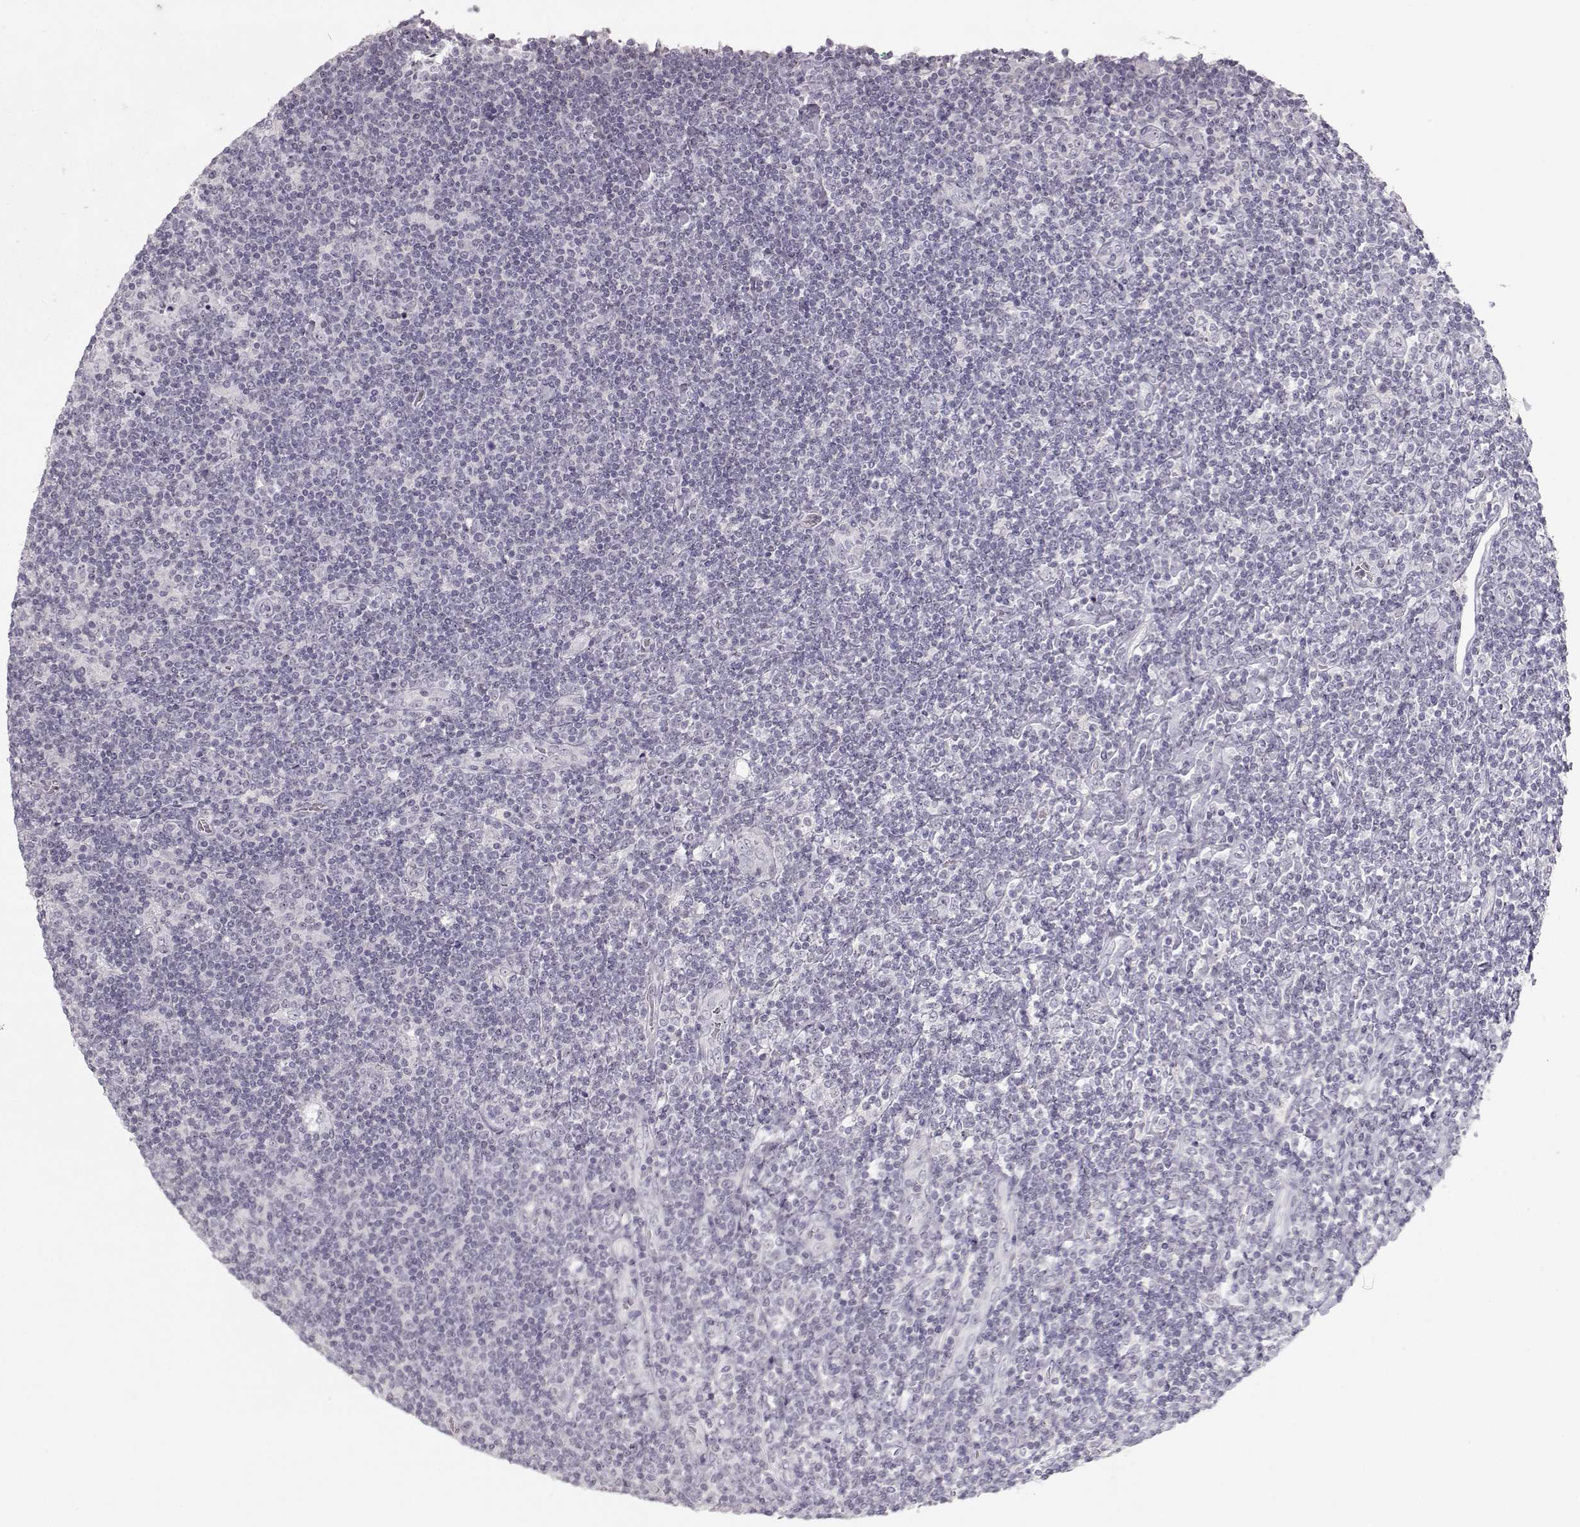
{"staining": {"intensity": "negative", "quantity": "none", "location": "none"}, "tissue": "lymphoma", "cell_type": "Tumor cells", "image_type": "cancer", "snomed": [{"axis": "morphology", "description": "Hodgkin's disease, NOS"}, {"axis": "topography", "description": "Lymph node"}], "caption": "This is a histopathology image of immunohistochemistry (IHC) staining of lymphoma, which shows no staining in tumor cells.", "gene": "FAM205A", "patient": {"sex": "male", "age": 40}}